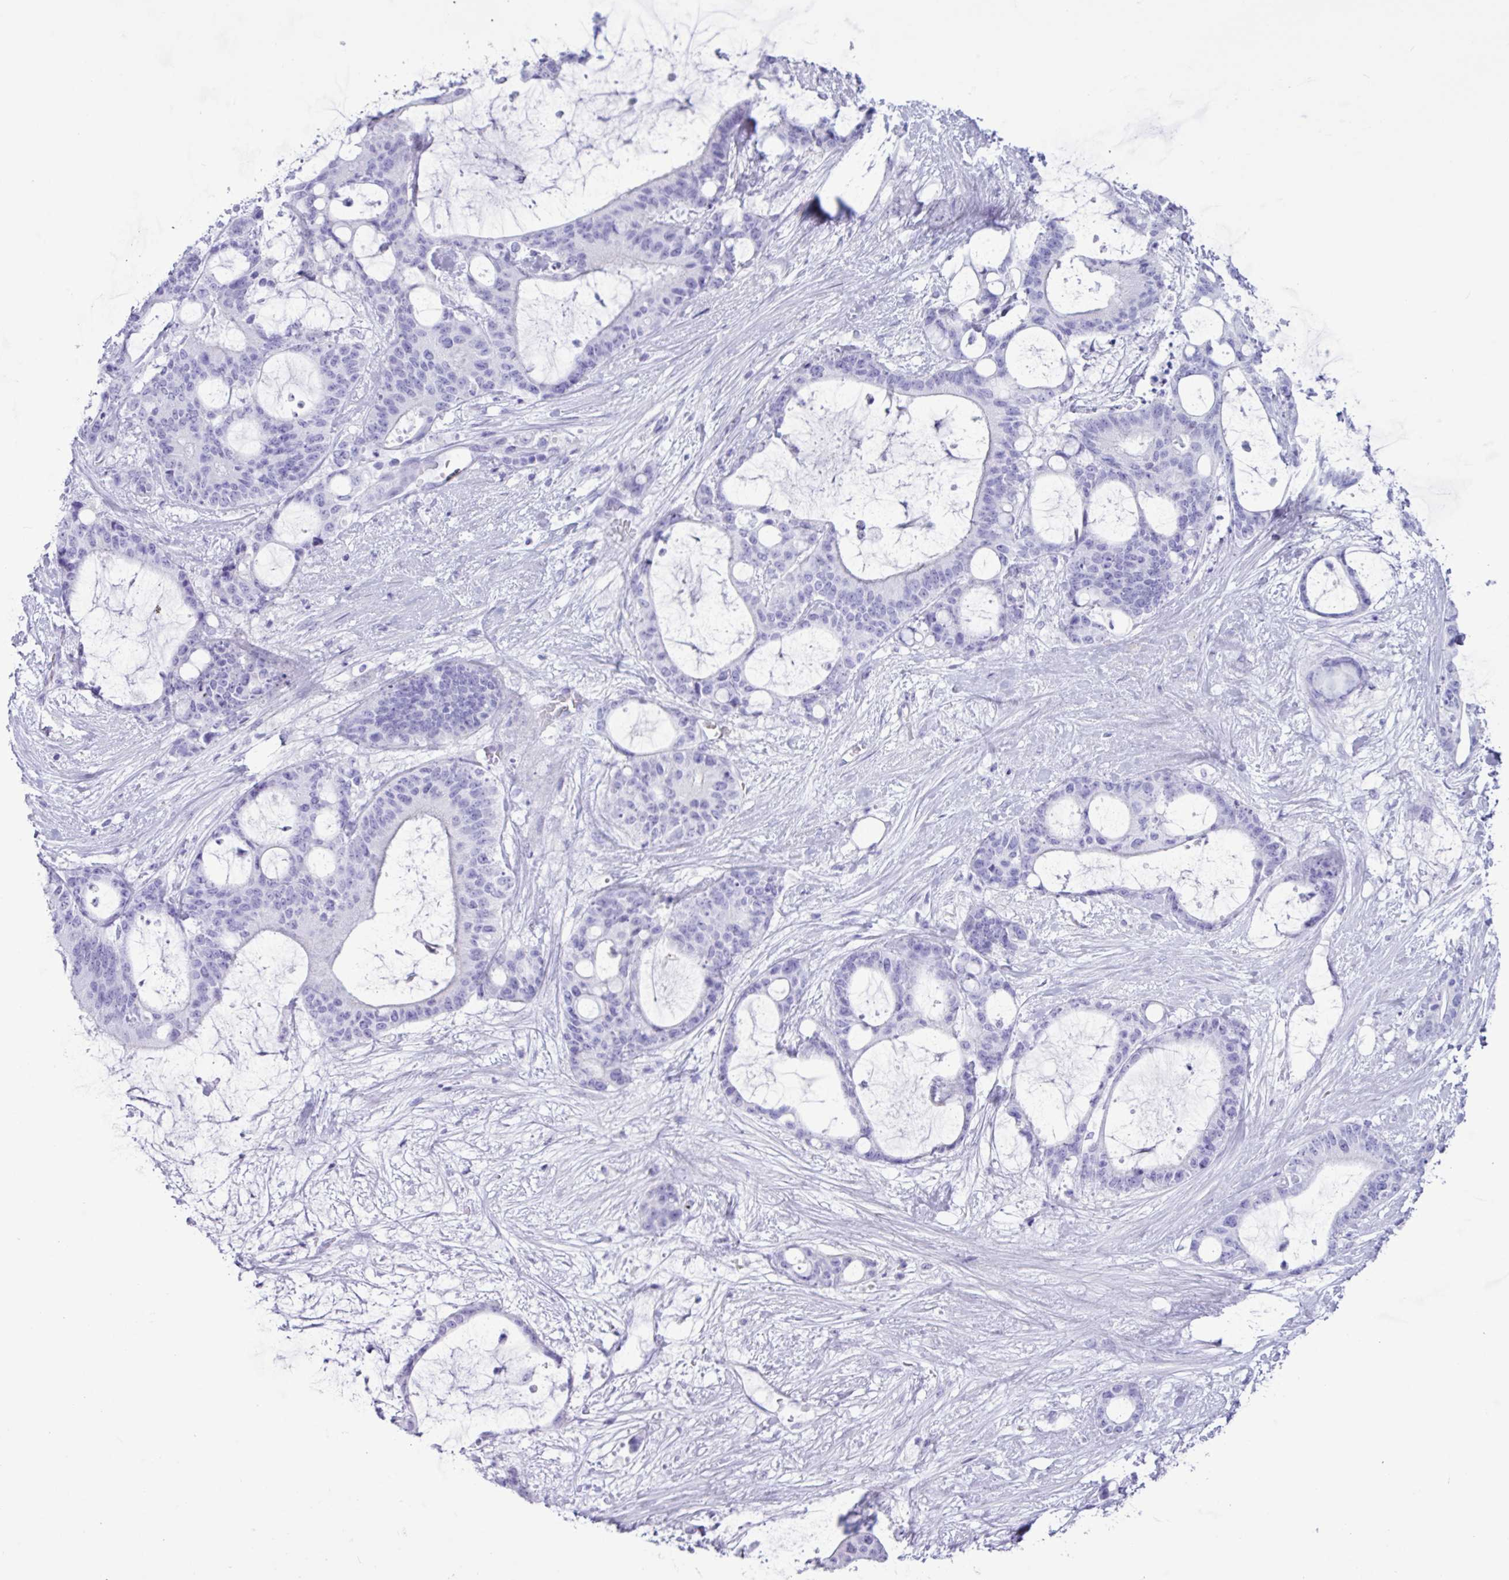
{"staining": {"intensity": "negative", "quantity": "none", "location": "none"}, "tissue": "liver cancer", "cell_type": "Tumor cells", "image_type": "cancer", "snomed": [{"axis": "morphology", "description": "Normal tissue, NOS"}, {"axis": "morphology", "description": "Cholangiocarcinoma"}, {"axis": "topography", "description": "Liver"}, {"axis": "topography", "description": "Peripheral nerve tissue"}], "caption": "An image of liver cholangiocarcinoma stained for a protein demonstrates no brown staining in tumor cells.", "gene": "CKMT2", "patient": {"sex": "female", "age": 73}}